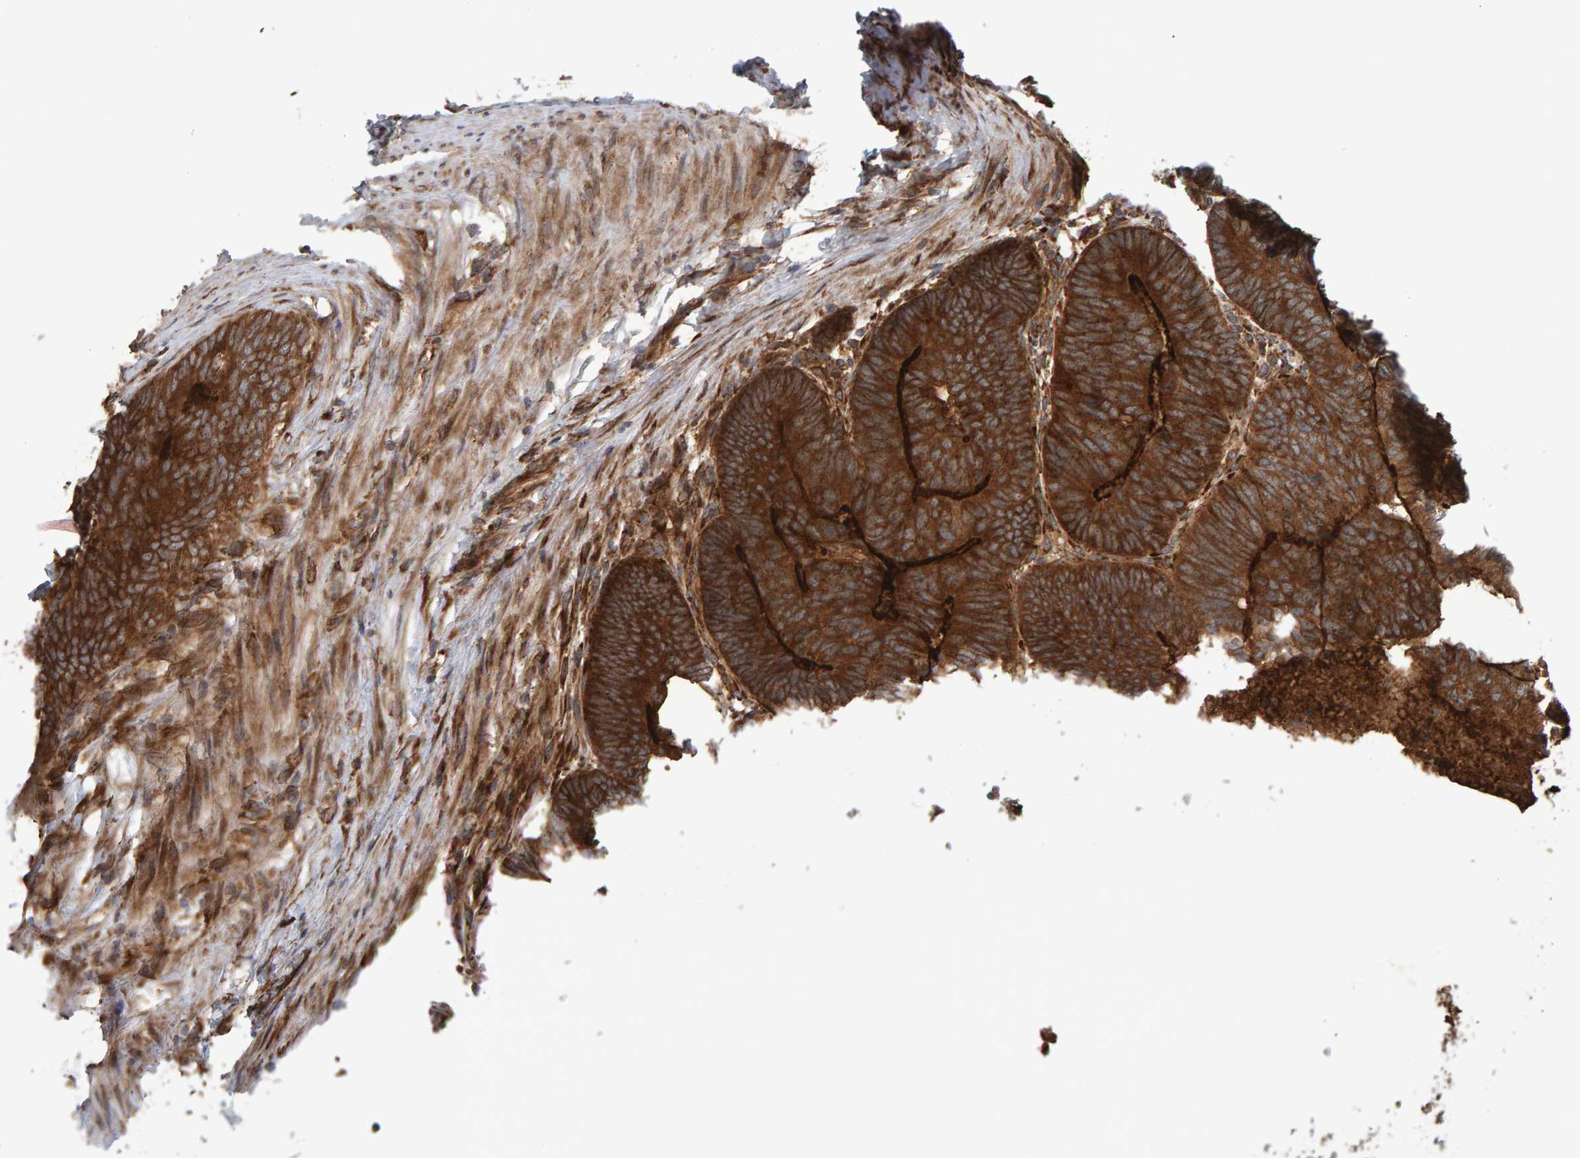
{"staining": {"intensity": "strong", "quantity": ">75%", "location": "cytoplasmic/membranous"}, "tissue": "colorectal cancer", "cell_type": "Tumor cells", "image_type": "cancer", "snomed": [{"axis": "morphology", "description": "Adenocarcinoma, NOS"}, {"axis": "topography", "description": "Colon"}], "caption": "A high-resolution photomicrograph shows immunohistochemistry (IHC) staining of colorectal adenocarcinoma, which reveals strong cytoplasmic/membranous positivity in approximately >75% of tumor cells.", "gene": "BAIAP2", "patient": {"sex": "female", "age": 67}}